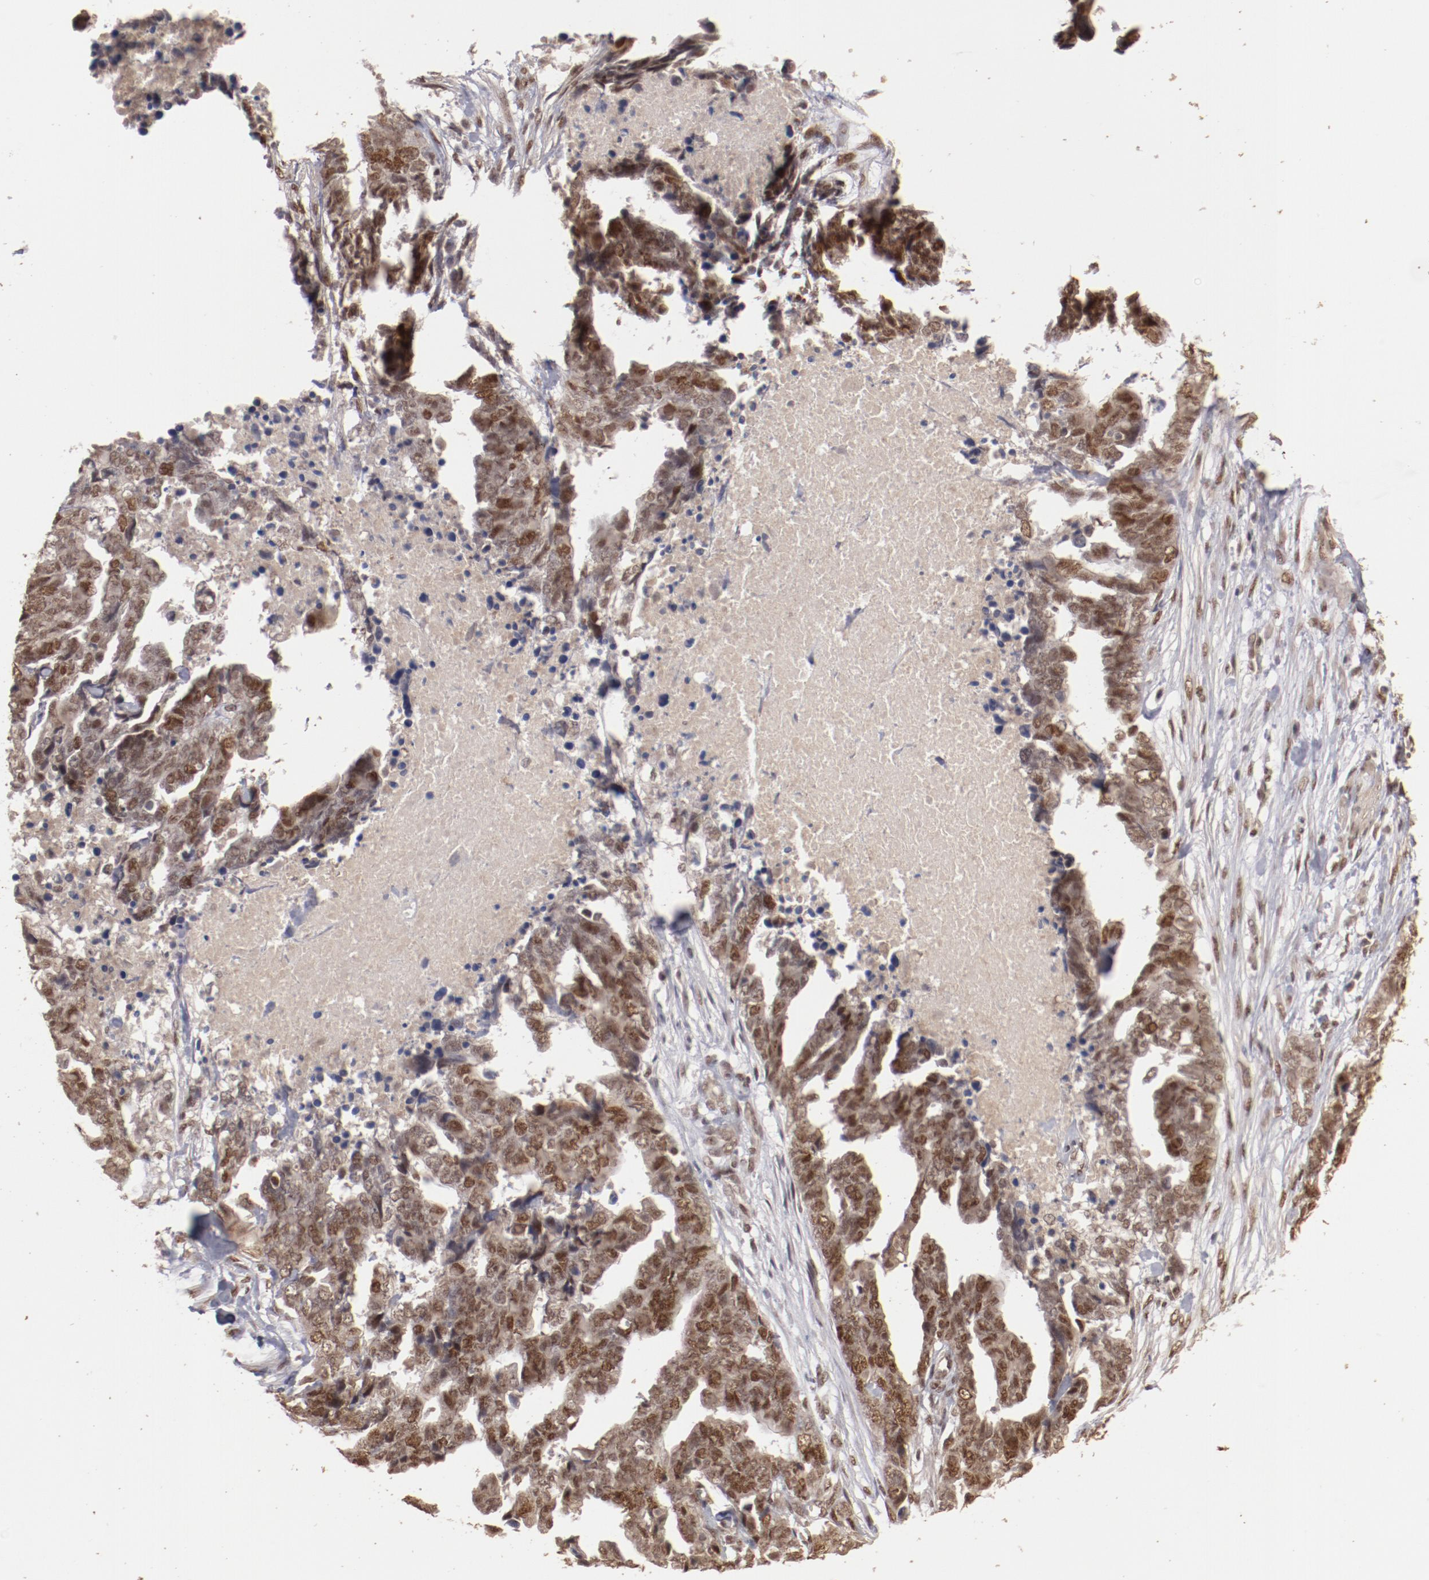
{"staining": {"intensity": "strong", "quantity": ">75%", "location": "cytoplasmic/membranous,nuclear"}, "tissue": "ovarian cancer", "cell_type": "Tumor cells", "image_type": "cancer", "snomed": [{"axis": "morphology", "description": "Normal tissue, NOS"}, {"axis": "morphology", "description": "Cystadenocarcinoma, serous, NOS"}, {"axis": "topography", "description": "Fallopian tube"}, {"axis": "topography", "description": "Ovary"}], "caption": "DAB (3,3'-diaminobenzidine) immunohistochemical staining of human ovarian cancer (serous cystadenocarcinoma) reveals strong cytoplasmic/membranous and nuclear protein staining in approximately >75% of tumor cells. (IHC, brightfield microscopy, high magnification).", "gene": "CLOCK", "patient": {"sex": "female", "age": 56}}